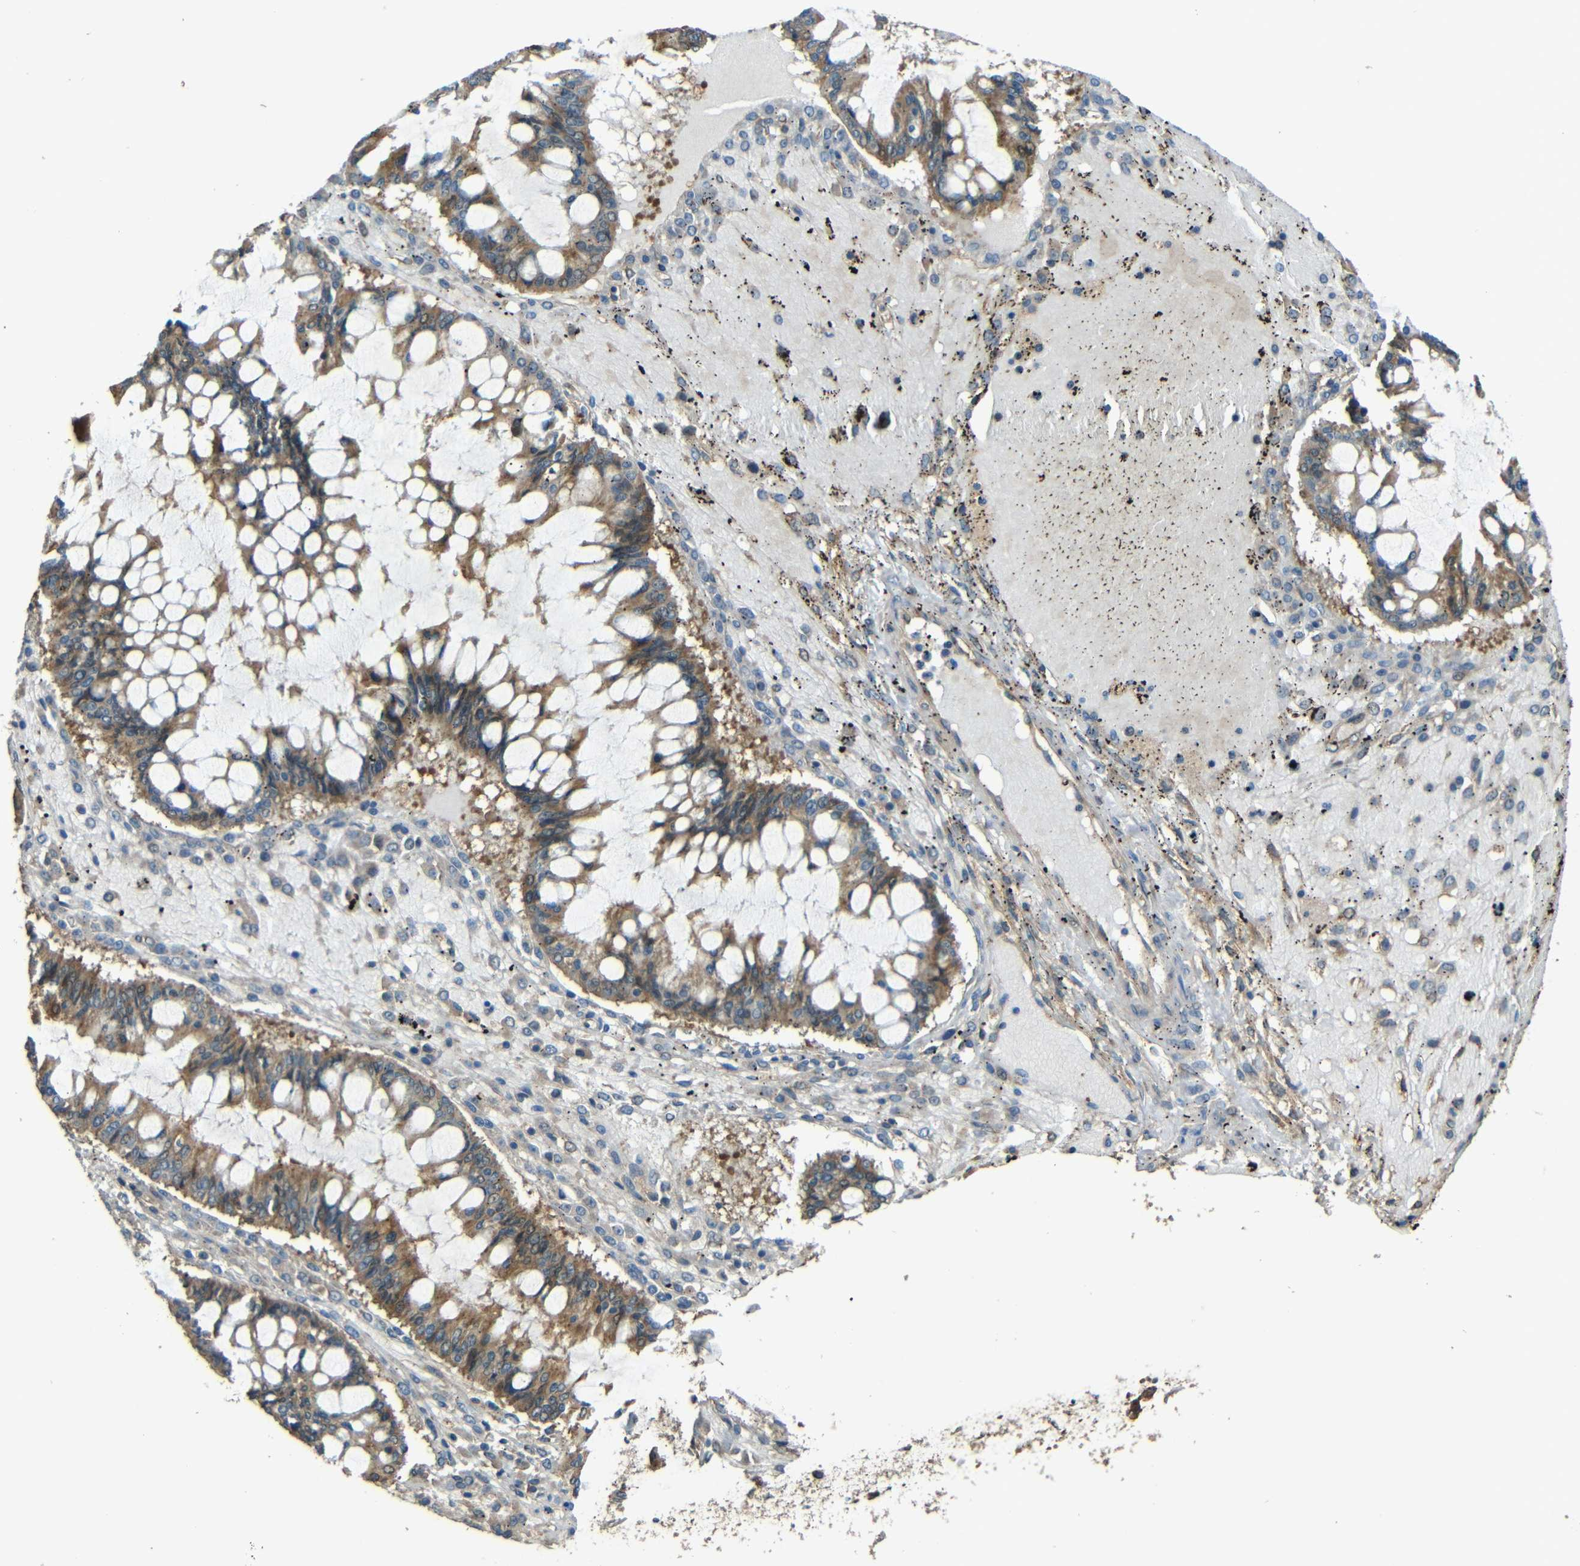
{"staining": {"intensity": "moderate", "quantity": ">75%", "location": "cytoplasmic/membranous"}, "tissue": "ovarian cancer", "cell_type": "Tumor cells", "image_type": "cancer", "snomed": [{"axis": "morphology", "description": "Cystadenocarcinoma, mucinous, NOS"}, {"axis": "topography", "description": "Ovary"}], "caption": "About >75% of tumor cells in ovarian cancer show moderate cytoplasmic/membranous protein staining as visualized by brown immunohistochemical staining.", "gene": "ACACA", "patient": {"sex": "female", "age": 73}}